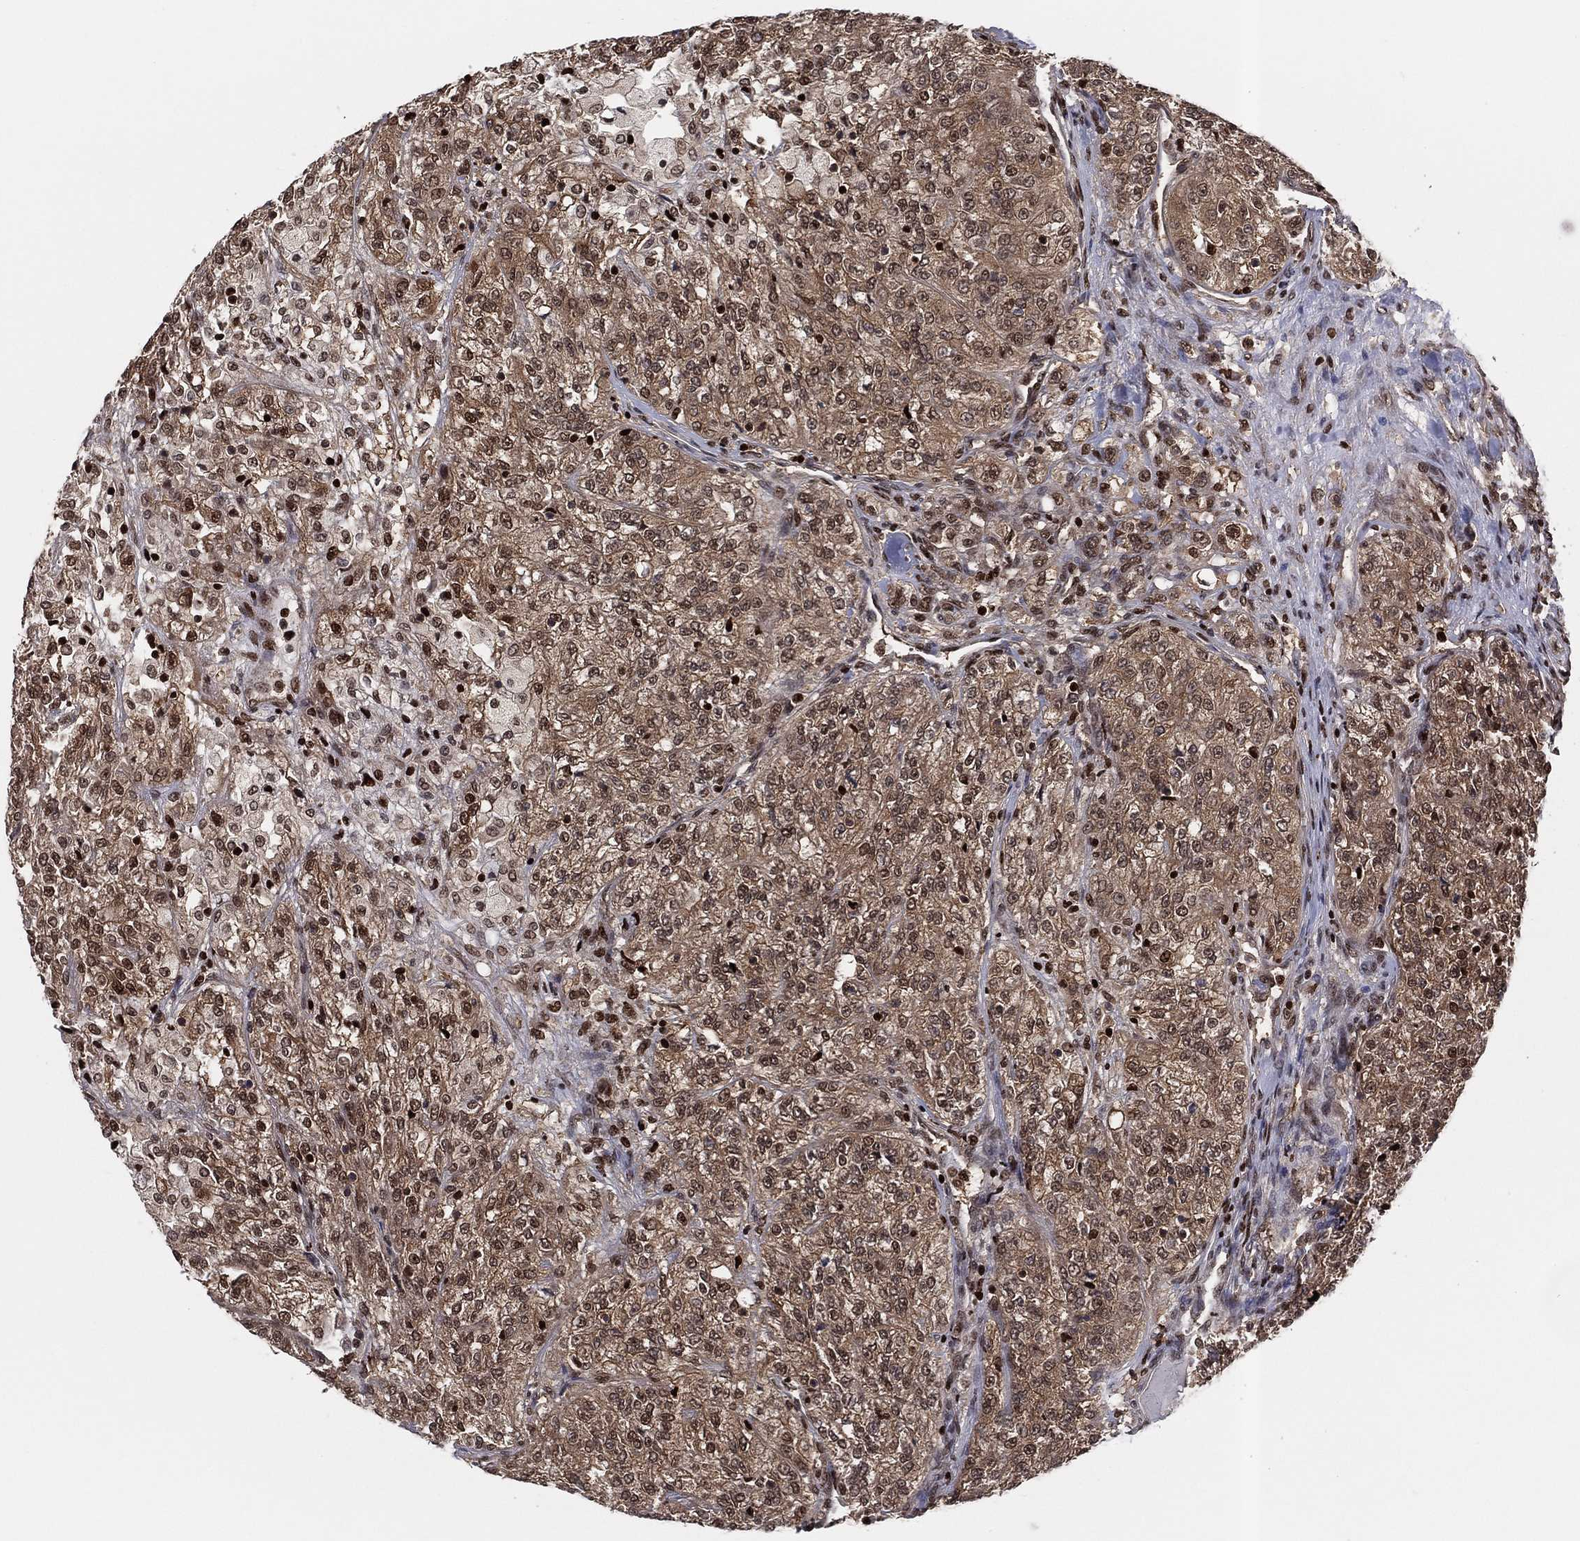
{"staining": {"intensity": "strong", "quantity": ">75%", "location": "cytoplasmic/membranous,nuclear"}, "tissue": "renal cancer", "cell_type": "Tumor cells", "image_type": "cancer", "snomed": [{"axis": "morphology", "description": "Adenocarcinoma, NOS"}, {"axis": "topography", "description": "Kidney"}], "caption": "DAB (3,3'-diaminobenzidine) immunohistochemical staining of human renal cancer (adenocarcinoma) displays strong cytoplasmic/membranous and nuclear protein positivity in approximately >75% of tumor cells.", "gene": "PSMA1", "patient": {"sex": "female", "age": 63}}